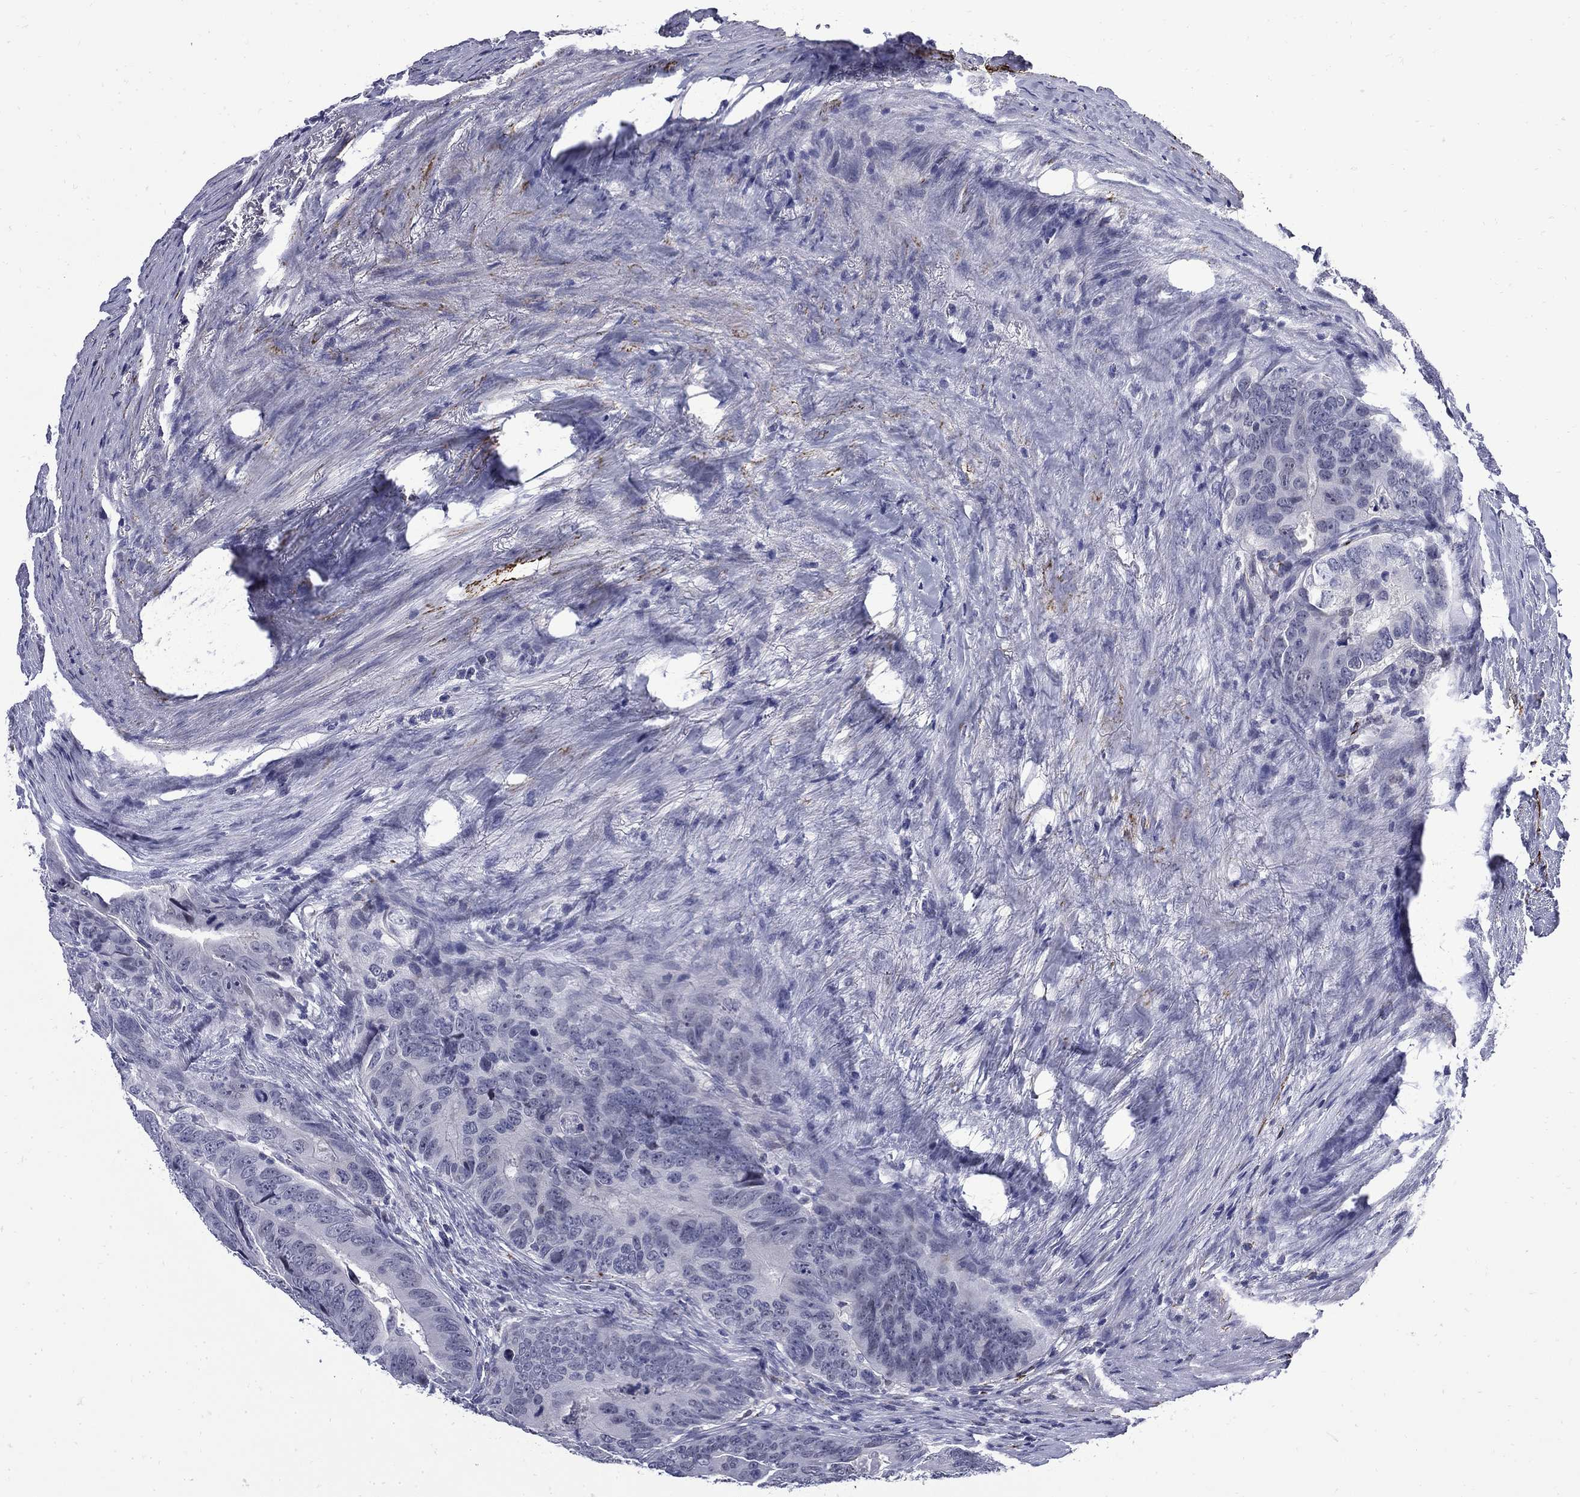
{"staining": {"intensity": "negative", "quantity": "none", "location": "none"}, "tissue": "colorectal cancer", "cell_type": "Tumor cells", "image_type": "cancer", "snomed": [{"axis": "morphology", "description": "Adenocarcinoma, NOS"}, {"axis": "topography", "description": "Colon"}], "caption": "Protein analysis of adenocarcinoma (colorectal) demonstrates no significant staining in tumor cells.", "gene": "MGARP", "patient": {"sex": "male", "age": 79}}